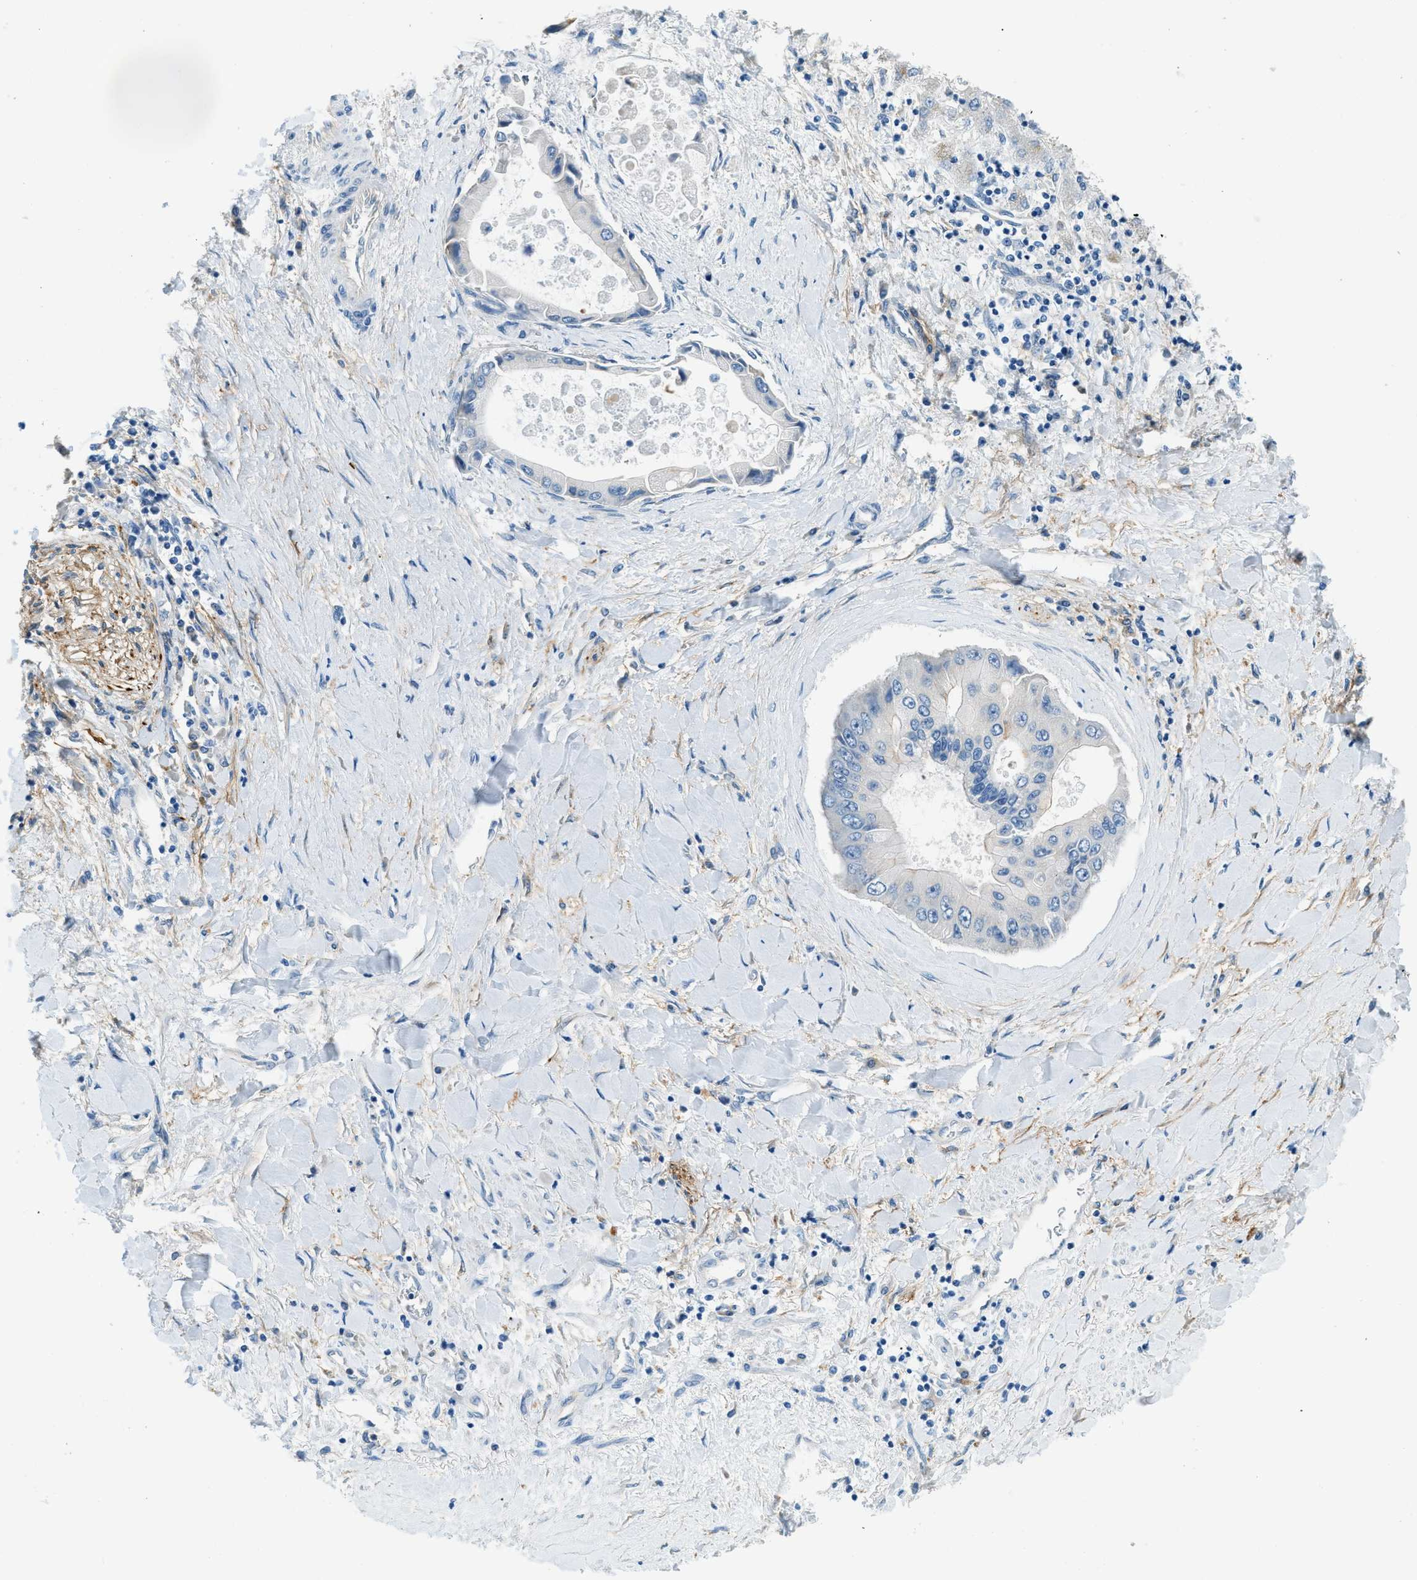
{"staining": {"intensity": "negative", "quantity": "none", "location": "none"}, "tissue": "liver cancer", "cell_type": "Tumor cells", "image_type": "cancer", "snomed": [{"axis": "morphology", "description": "Cholangiocarcinoma"}, {"axis": "topography", "description": "Liver"}], "caption": "DAB (3,3'-diaminobenzidine) immunohistochemical staining of cholangiocarcinoma (liver) reveals no significant staining in tumor cells.", "gene": "ZNF367", "patient": {"sex": "male", "age": 50}}